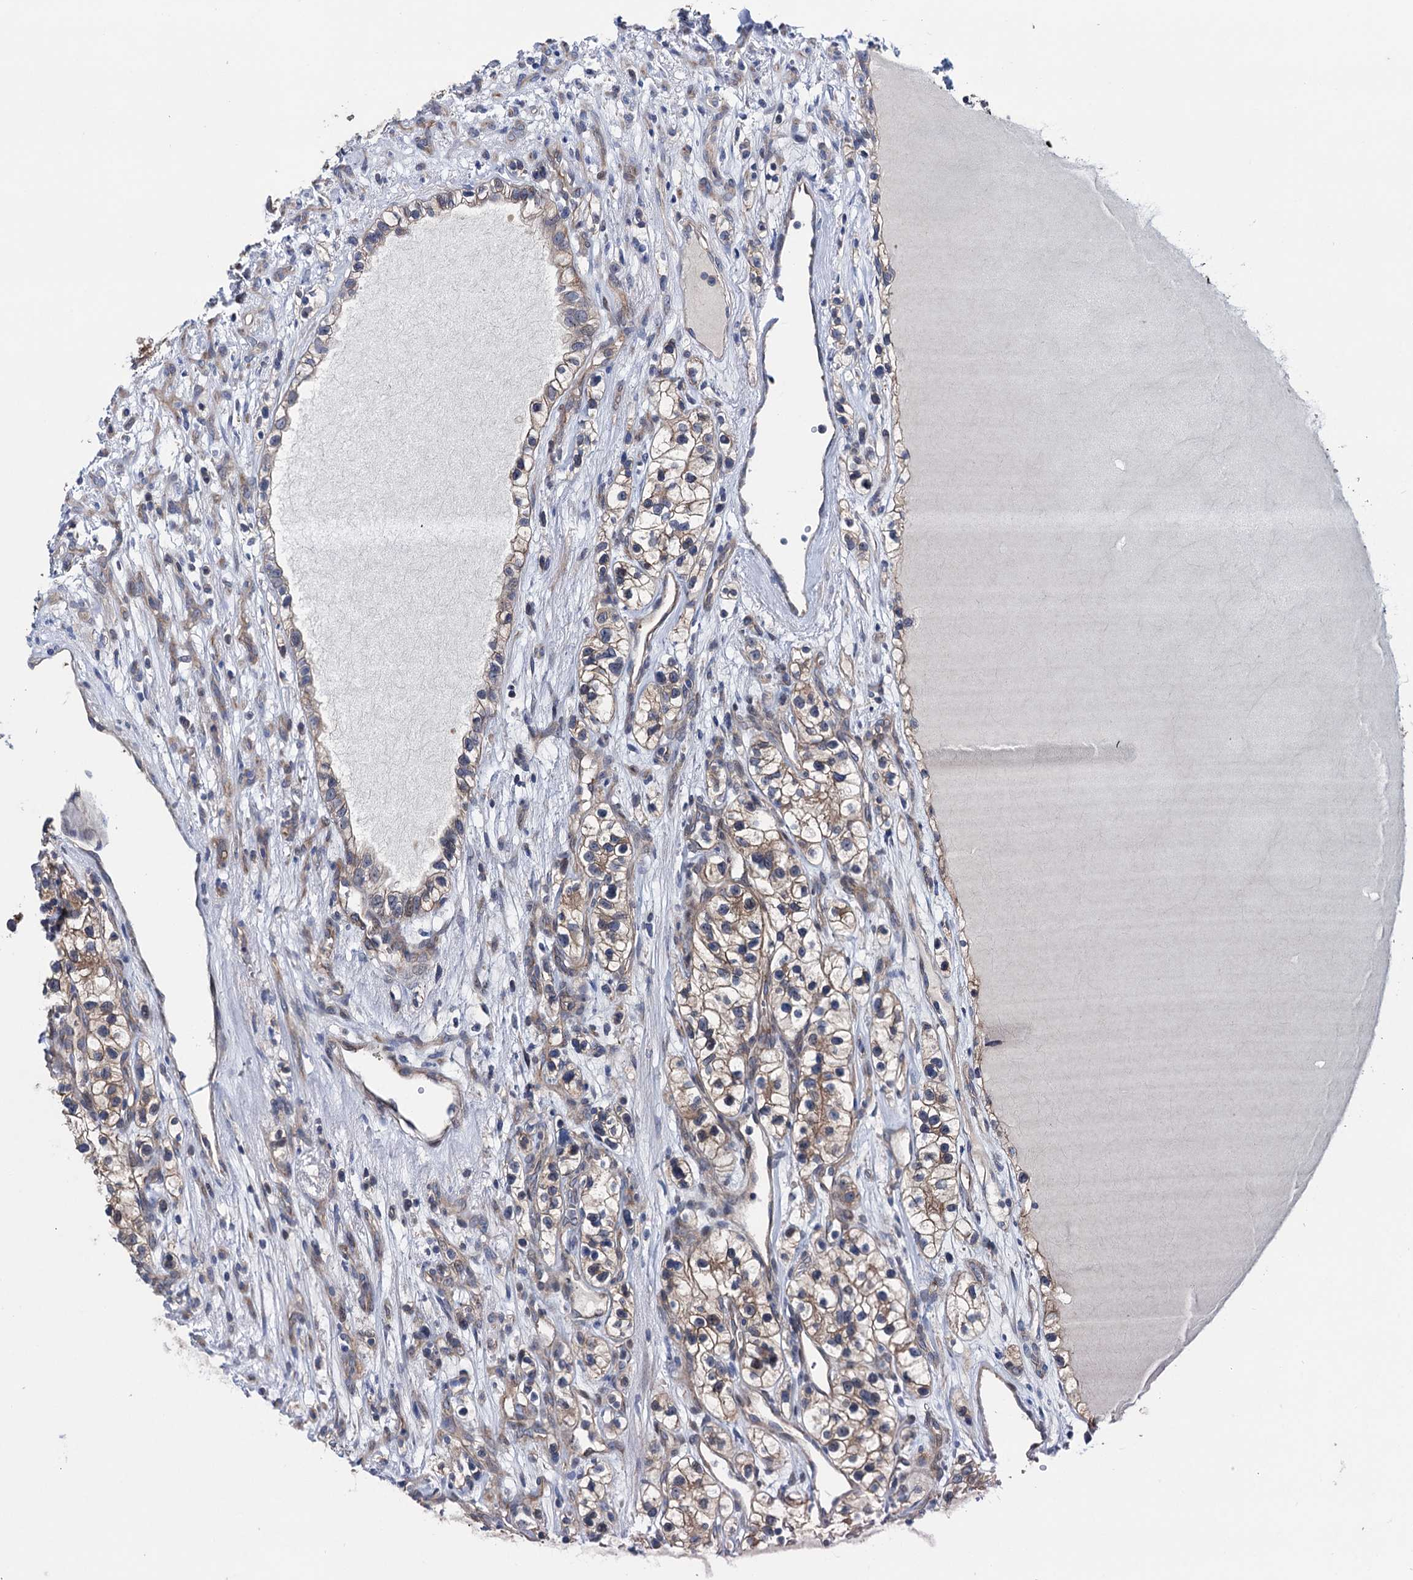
{"staining": {"intensity": "weak", "quantity": "25%-75%", "location": "cytoplasmic/membranous"}, "tissue": "renal cancer", "cell_type": "Tumor cells", "image_type": "cancer", "snomed": [{"axis": "morphology", "description": "Adenocarcinoma, NOS"}, {"axis": "topography", "description": "Kidney"}], "caption": "DAB immunohistochemical staining of human renal adenocarcinoma shows weak cytoplasmic/membranous protein positivity in approximately 25%-75% of tumor cells.", "gene": "EYA4", "patient": {"sex": "female", "age": 57}}